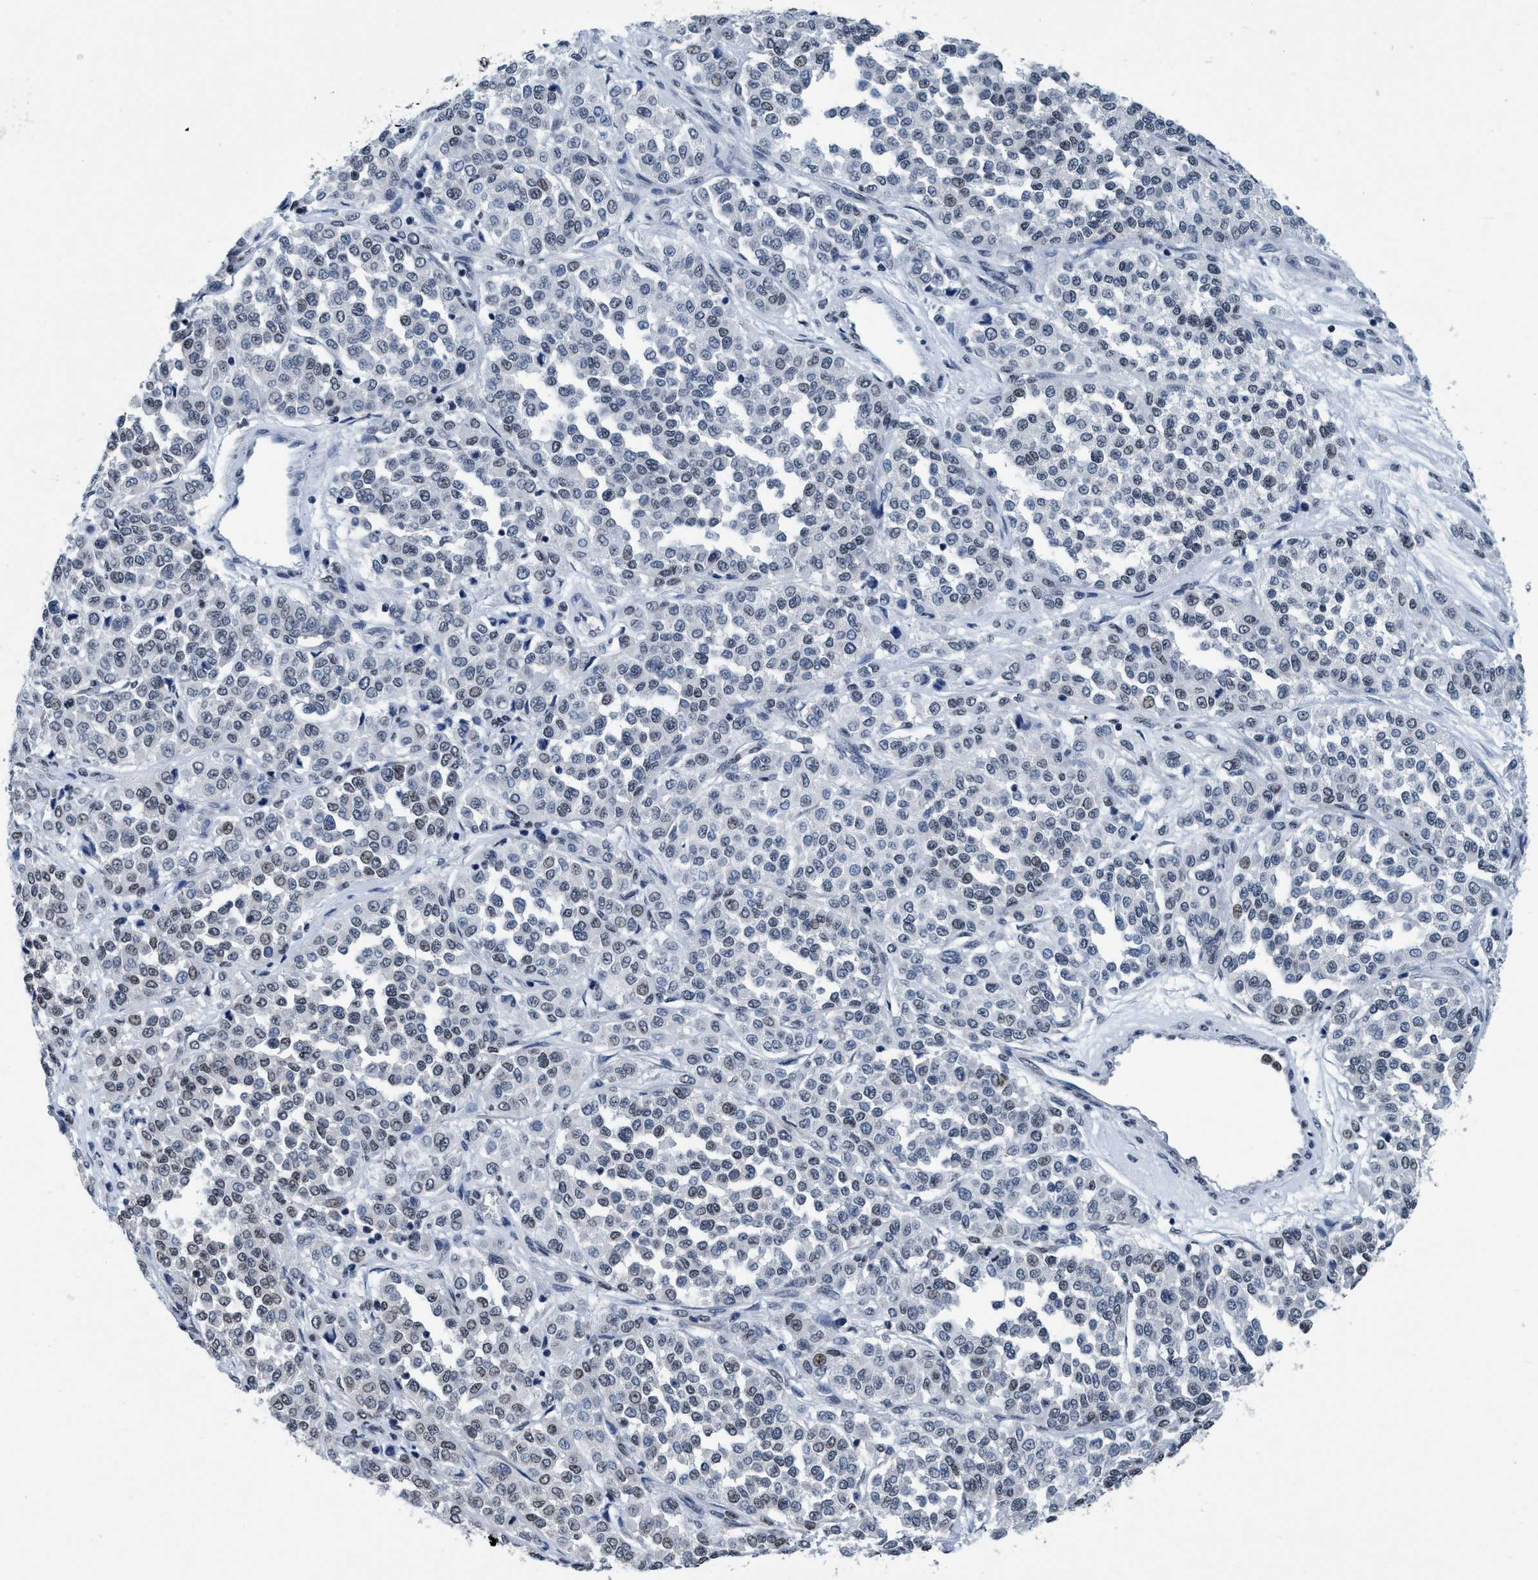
{"staining": {"intensity": "weak", "quantity": "<25%", "location": "nuclear"}, "tissue": "melanoma", "cell_type": "Tumor cells", "image_type": "cancer", "snomed": [{"axis": "morphology", "description": "Malignant melanoma, Metastatic site"}, {"axis": "topography", "description": "Pancreas"}], "caption": "The image displays no significant staining in tumor cells of melanoma.", "gene": "CCNE2", "patient": {"sex": "female", "age": 30}}